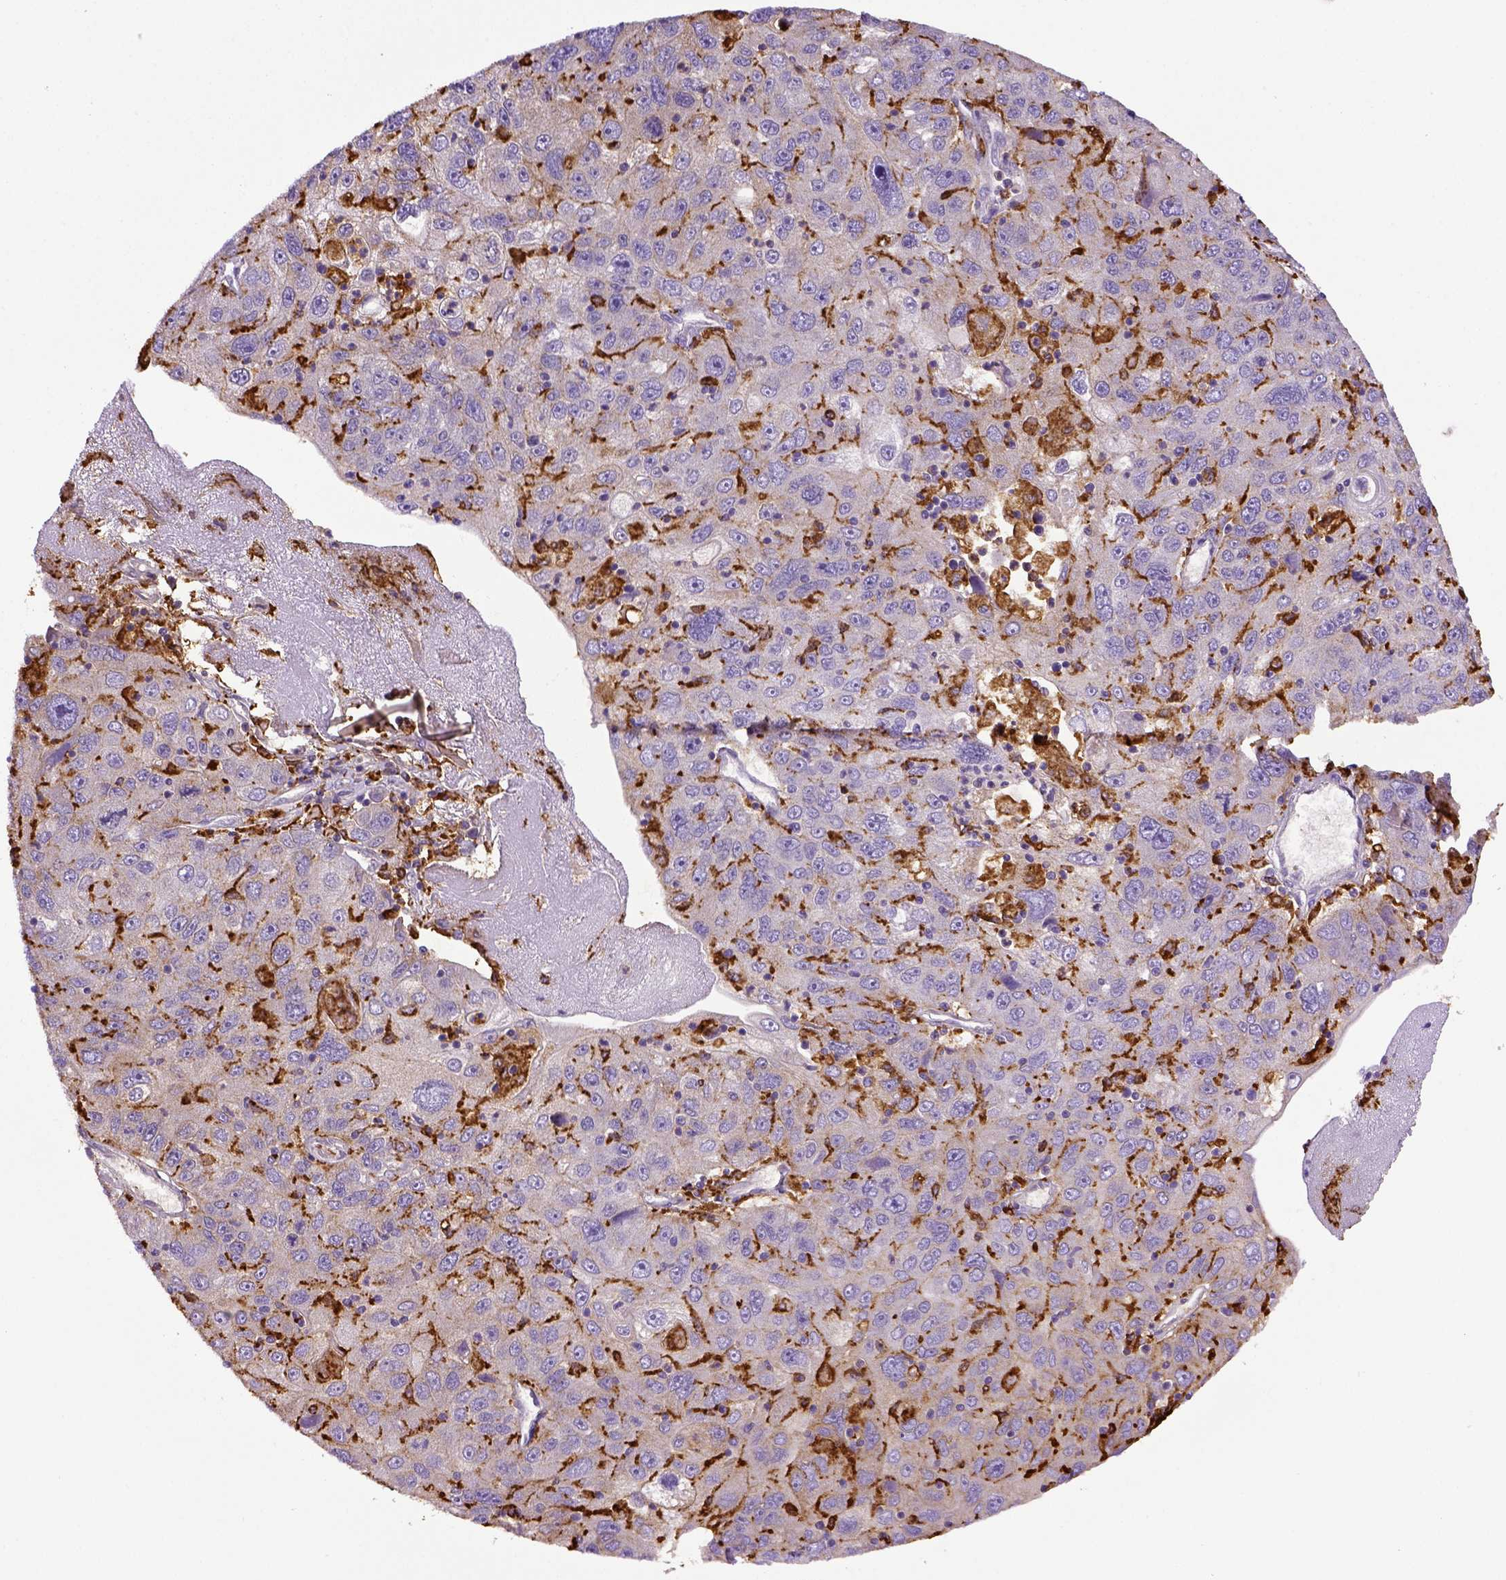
{"staining": {"intensity": "negative", "quantity": "none", "location": "none"}, "tissue": "stomach cancer", "cell_type": "Tumor cells", "image_type": "cancer", "snomed": [{"axis": "morphology", "description": "Adenocarcinoma, NOS"}, {"axis": "topography", "description": "Stomach"}], "caption": "This is an IHC photomicrograph of stomach cancer (adenocarcinoma). There is no staining in tumor cells.", "gene": "CD68", "patient": {"sex": "male", "age": 56}}